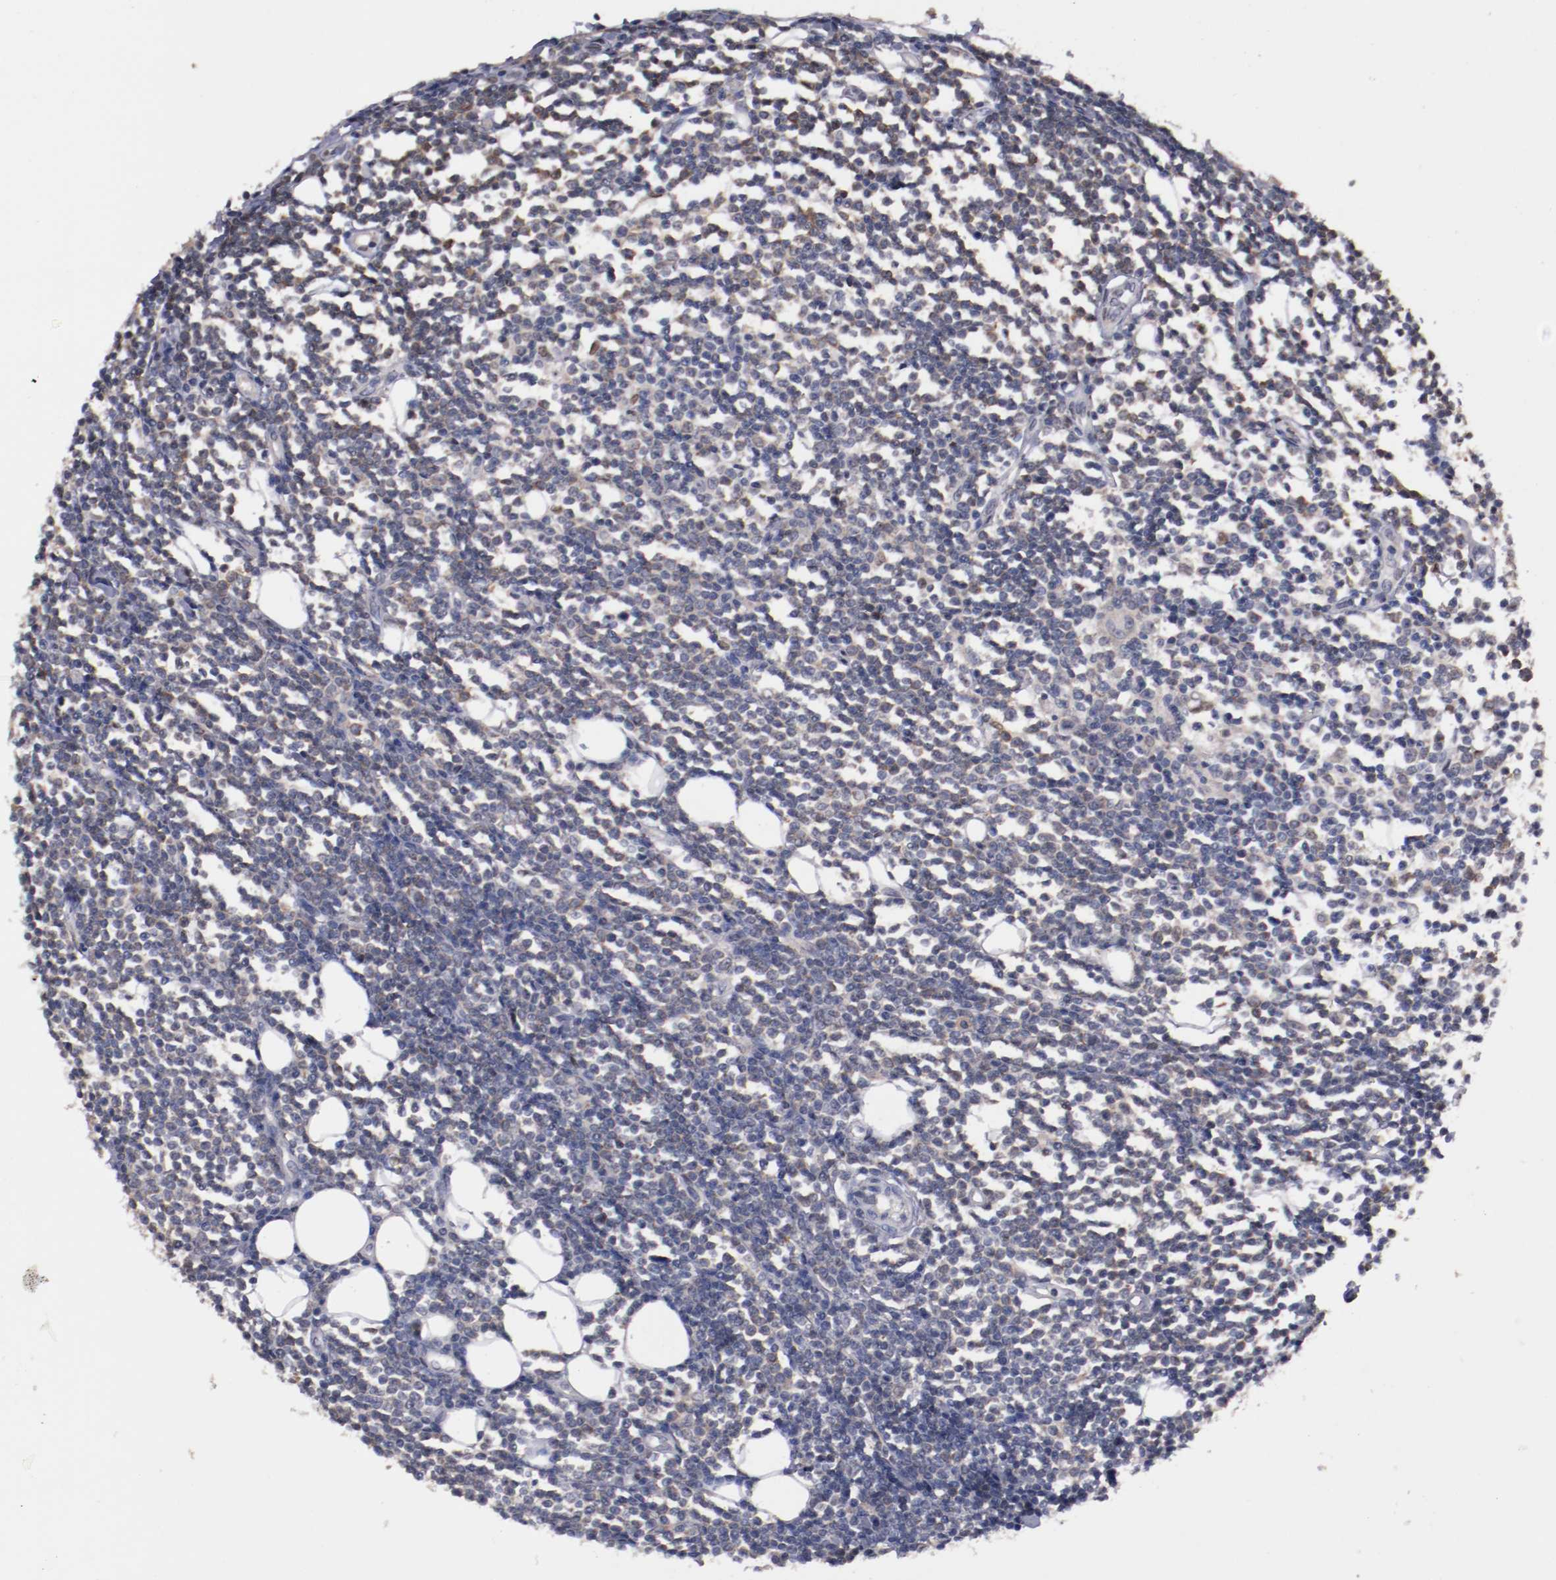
{"staining": {"intensity": "weak", "quantity": "<25%", "location": "cytoplasmic/membranous"}, "tissue": "lymphoma", "cell_type": "Tumor cells", "image_type": "cancer", "snomed": [{"axis": "morphology", "description": "Malignant lymphoma, non-Hodgkin's type, Low grade"}, {"axis": "topography", "description": "Soft tissue"}], "caption": "High power microscopy histopathology image of an immunohistochemistry image of malignant lymphoma, non-Hodgkin's type (low-grade), revealing no significant staining in tumor cells. (DAB (3,3'-diaminobenzidine) immunohistochemistry with hematoxylin counter stain).", "gene": "FAM81A", "patient": {"sex": "male", "age": 92}}